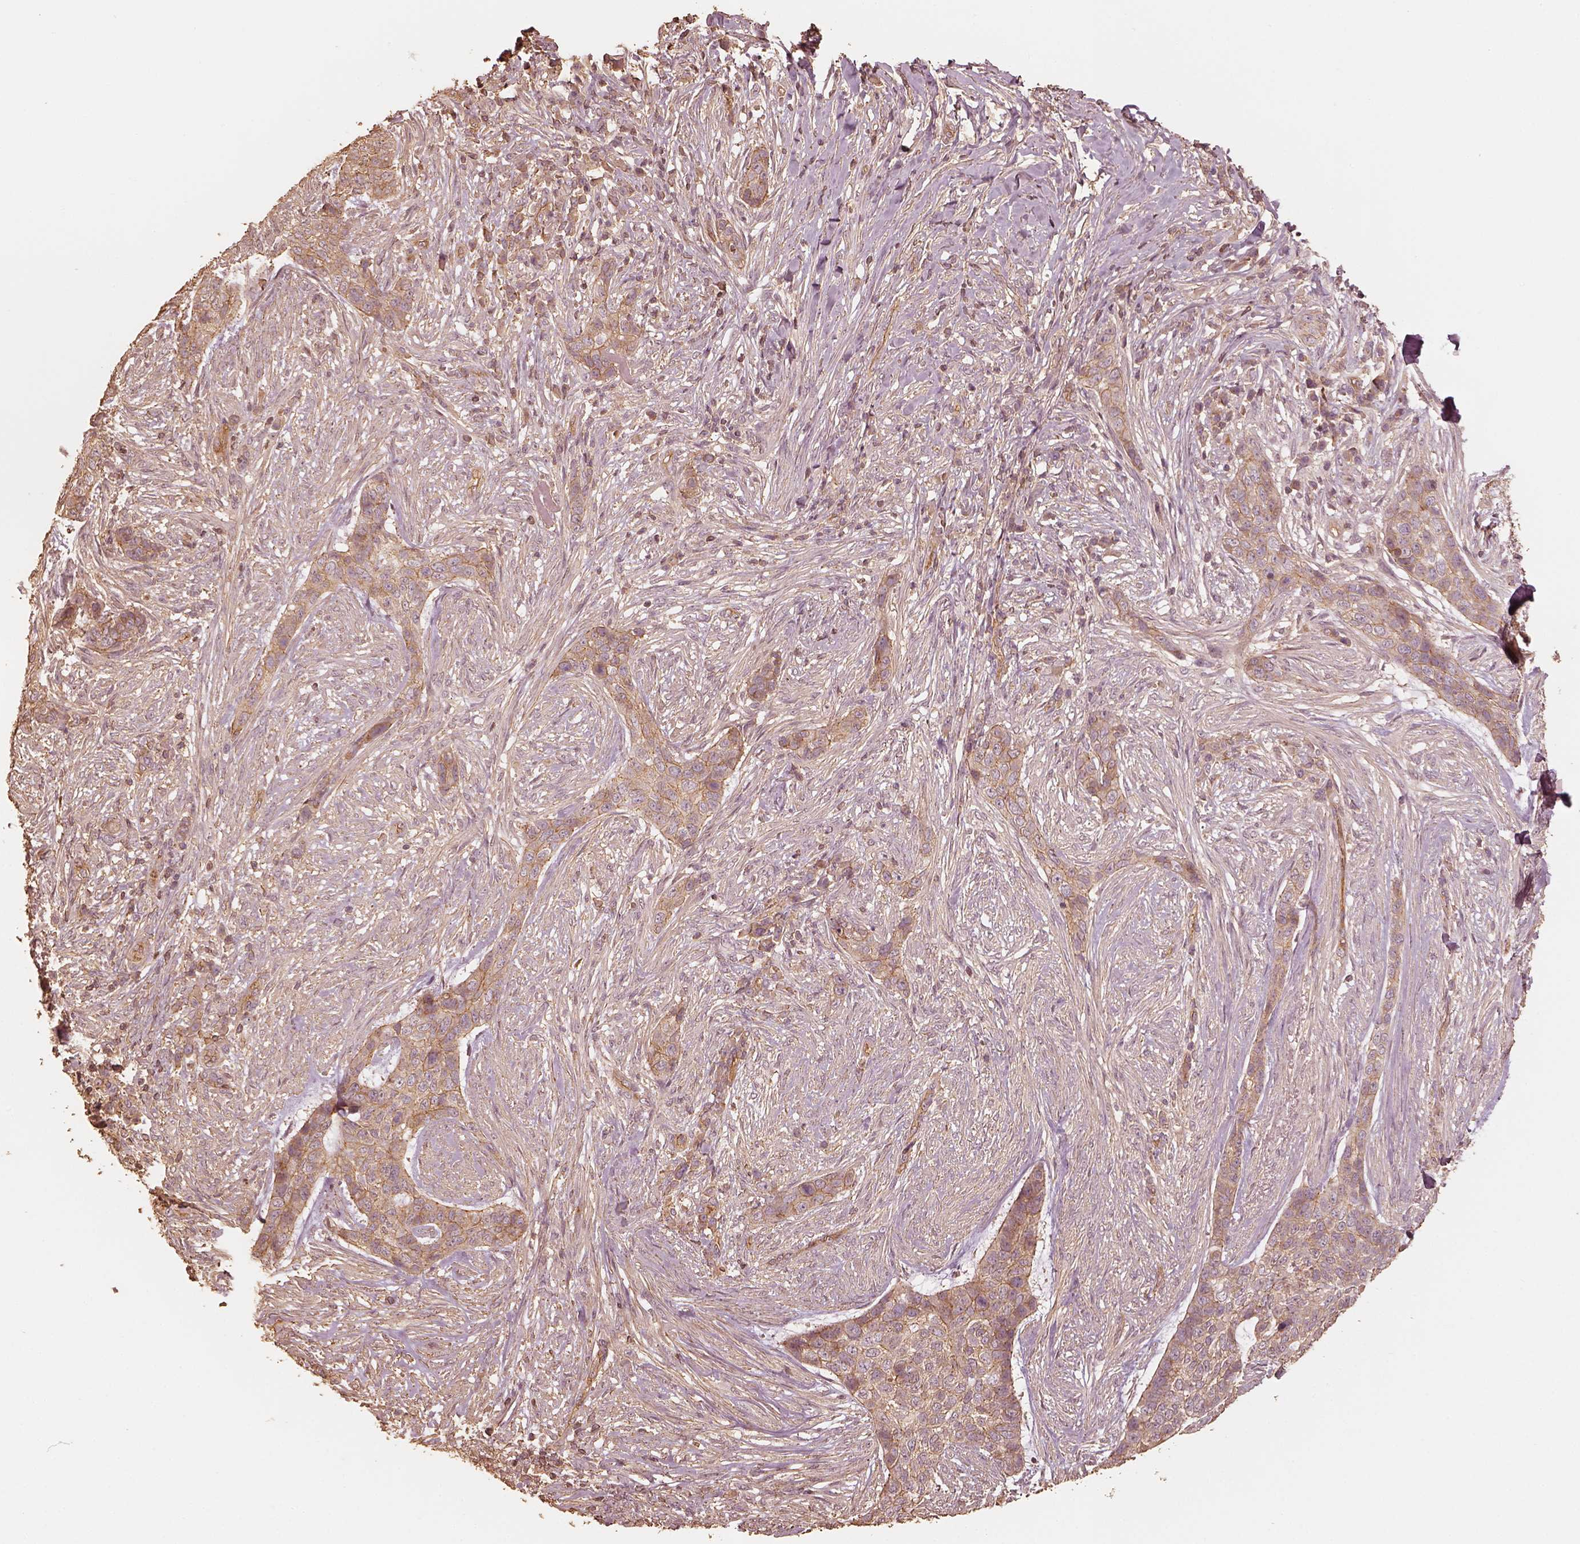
{"staining": {"intensity": "moderate", "quantity": "25%-75%", "location": "cytoplasmic/membranous"}, "tissue": "skin cancer", "cell_type": "Tumor cells", "image_type": "cancer", "snomed": [{"axis": "morphology", "description": "Basal cell carcinoma"}, {"axis": "topography", "description": "Skin"}], "caption": "A medium amount of moderate cytoplasmic/membranous staining is identified in about 25%-75% of tumor cells in basal cell carcinoma (skin) tissue.", "gene": "WDR7", "patient": {"sex": "female", "age": 69}}